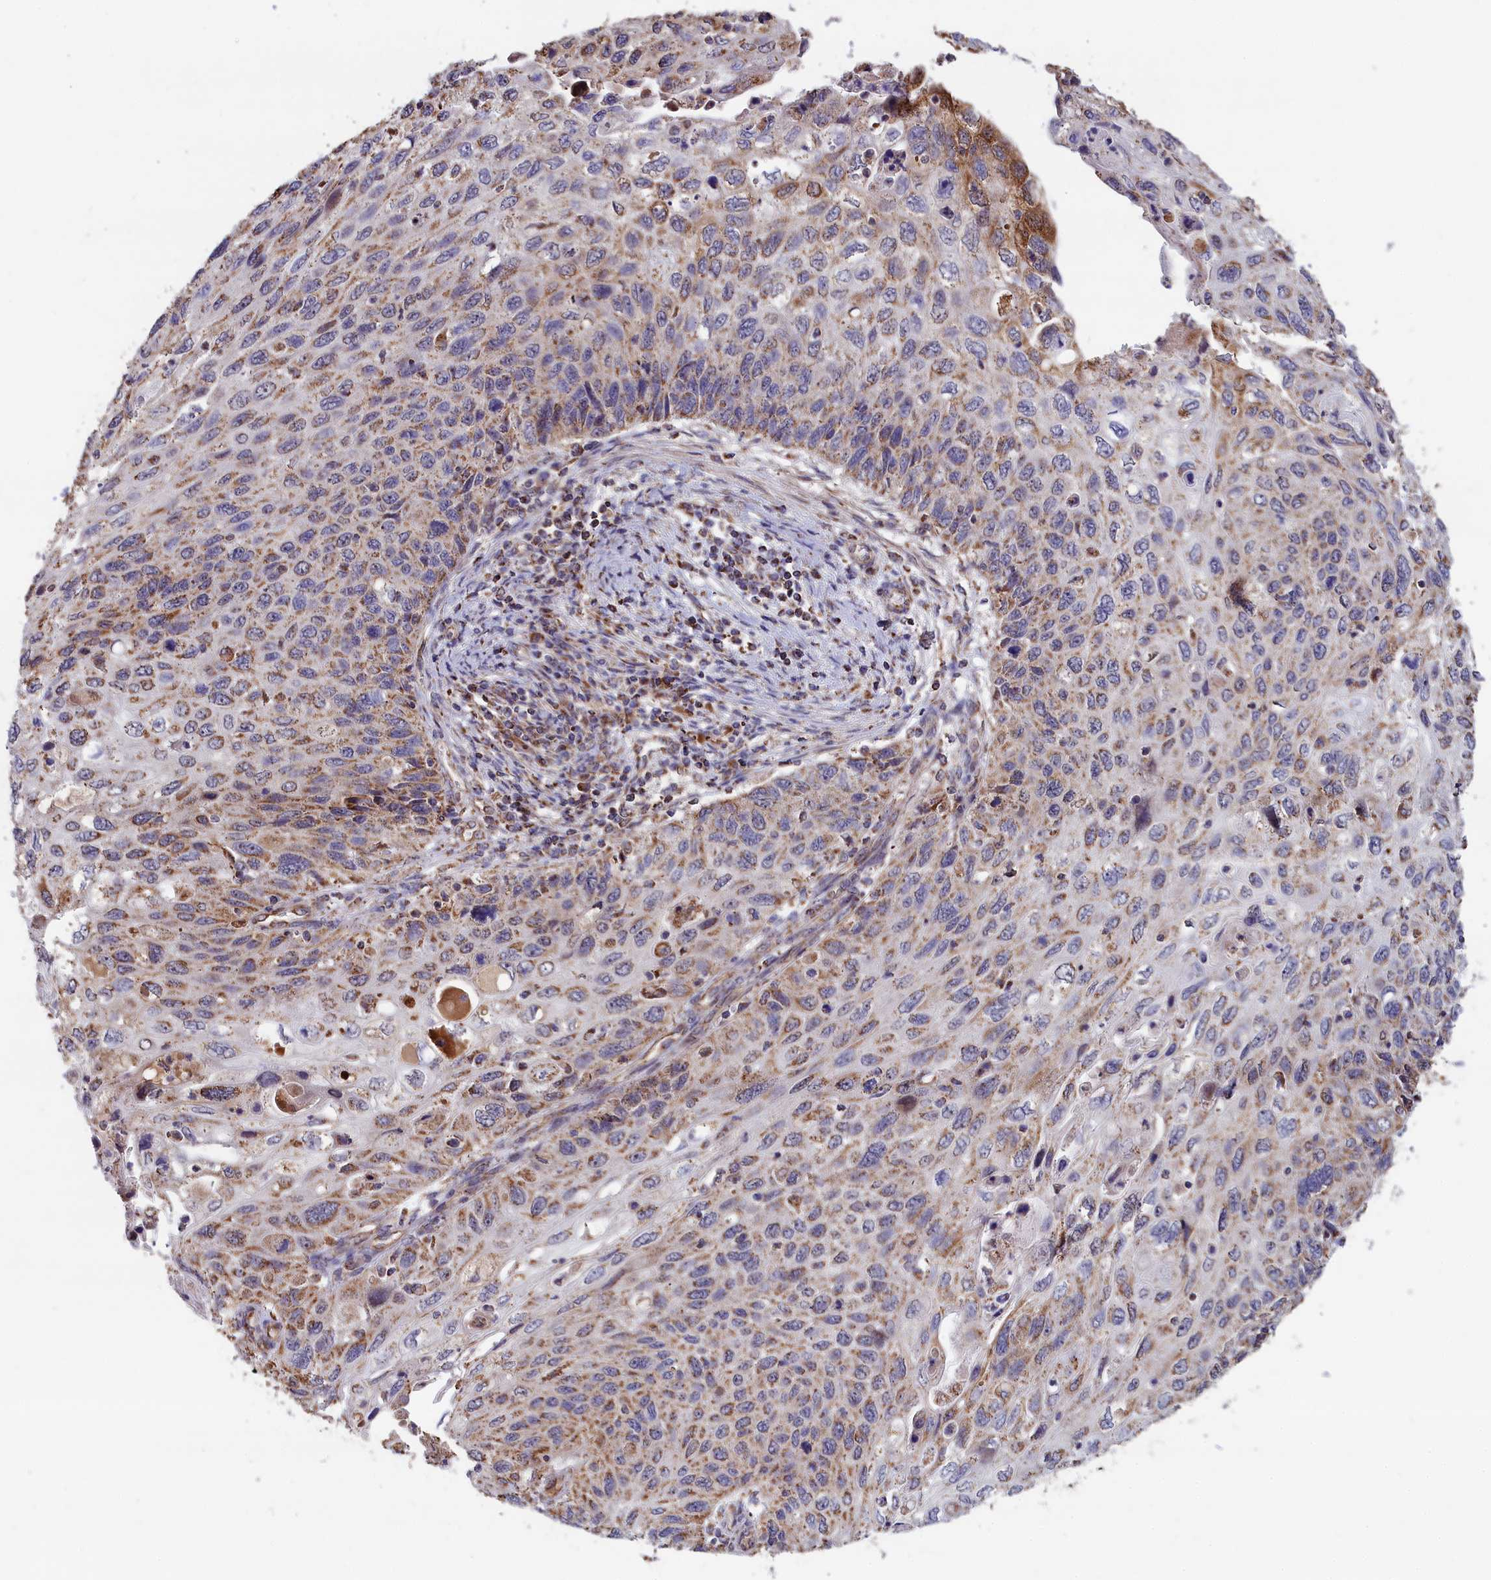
{"staining": {"intensity": "weak", "quantity": "25%-75%", "location": "cytoplasmic/membranous"}, "tissue": "cervical cancer", "cell_type": "Tumor cells", "image_type": "cancer", "snomed": [{"axis": "morphology", "description": "Squamous cell carcinoma, NOS"}, {"axis": "topography", "description": "Cervix"}], "caption": "This photomicrograph shows cervical cancer stained with immunohistochemistry to label a protein in brown. The cytoplasmic/membranous of tumor cells show weak positivity for the protein. Nuclei are counter-stained blue.", "gene": "ZNF816", "patient": {"sex": "female", "age": 70}}